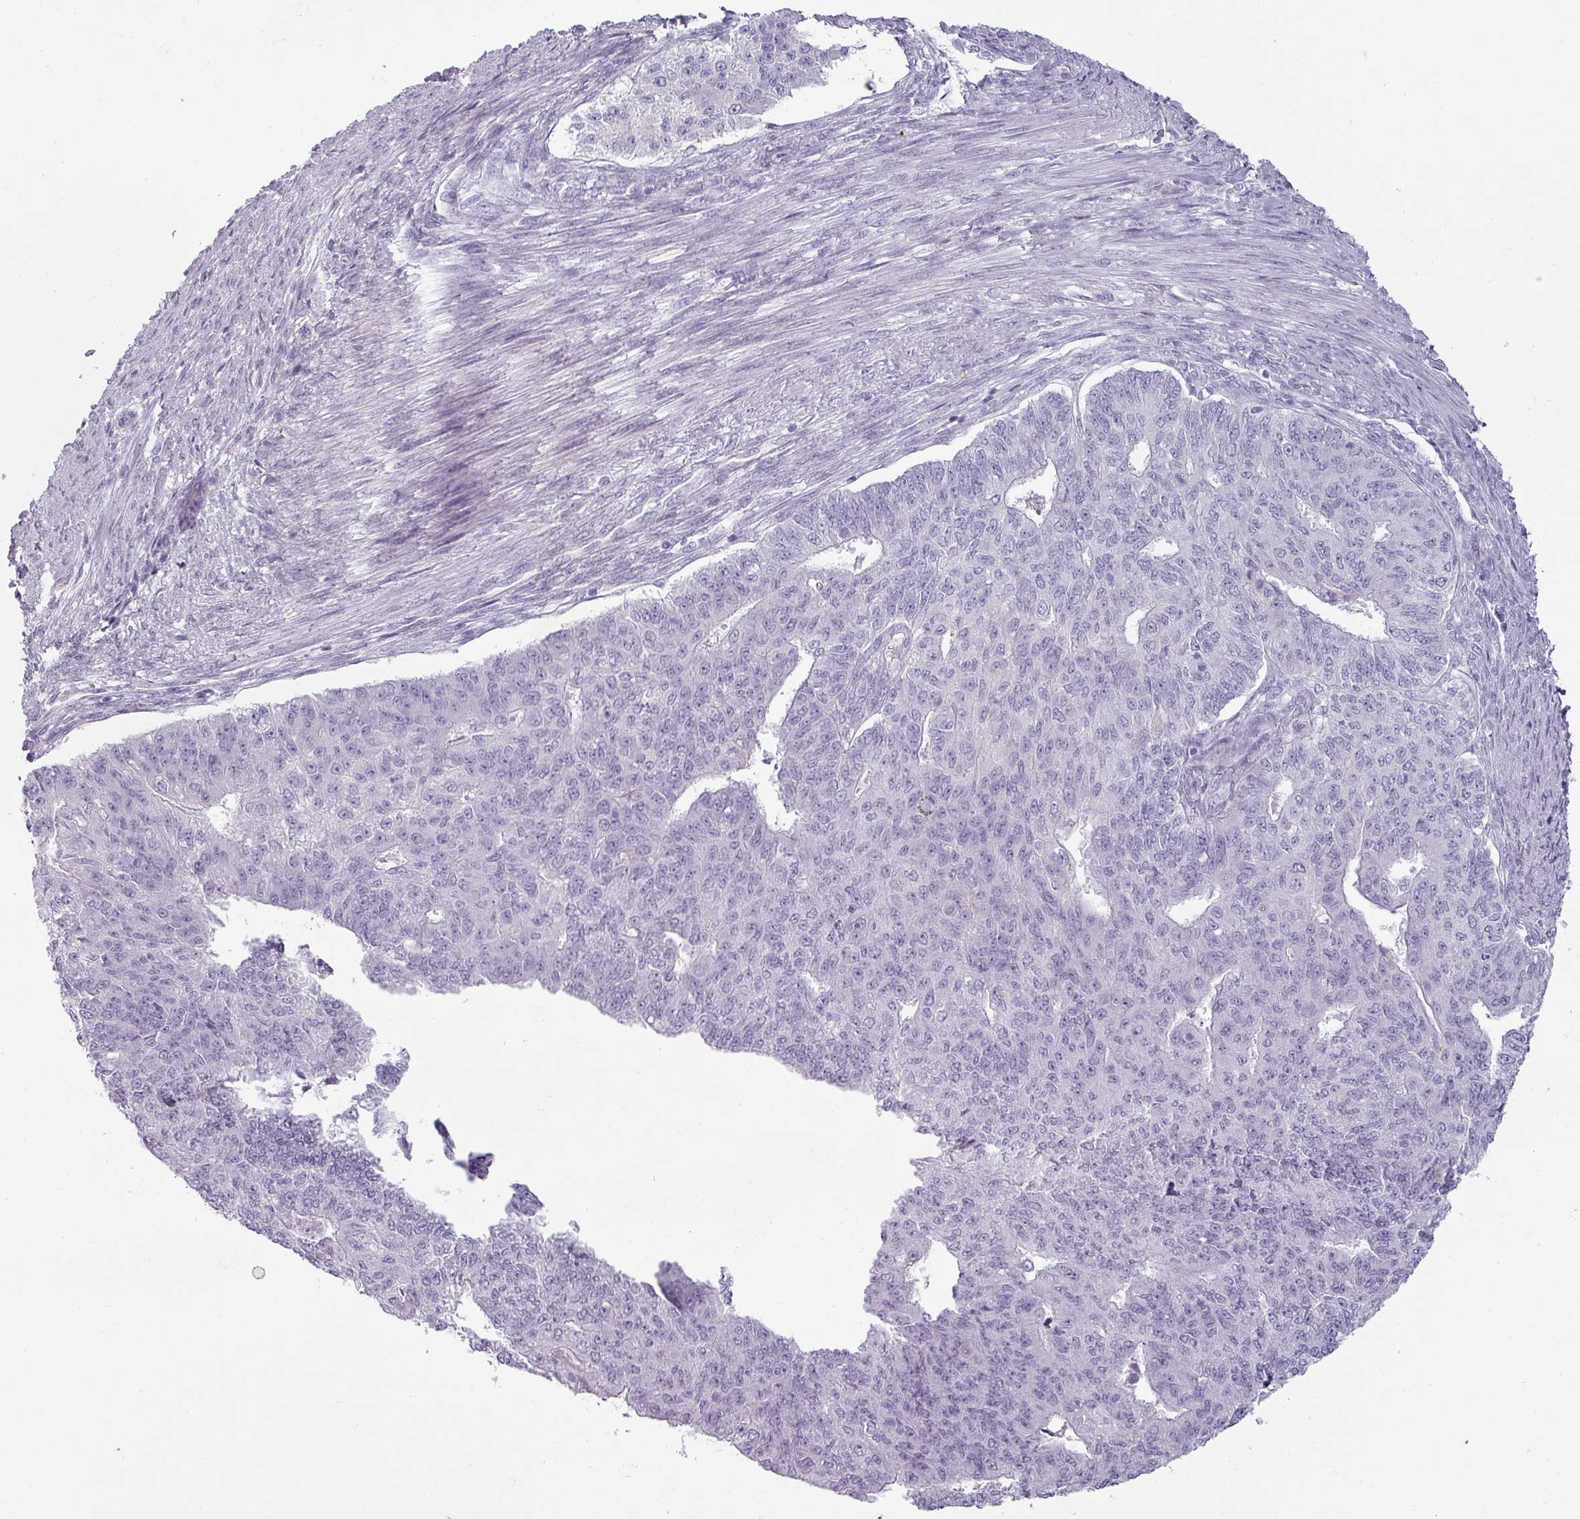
{"staining": {"intensity": "negative", "quantity": "none", "location": "none"}, "tissue": "endometrial cancer", "cell_type": "Tumor cells", "image_type": "cancer", "snomed": [{"axis": "morphology", "description": "Adenocarcinoma, NOS"}, {"axis": "topography", "description": "Endometrium"}], "caption": "Immunohistochemical staining of endometrial cancer exhibits no significant staining in tumor cells. The staining is performed using DAB brown chromogen with nuclei counter-stained in using hematoxylin.", "gene": "ASB1", "patient": {"sex": "female", "age": 32}}